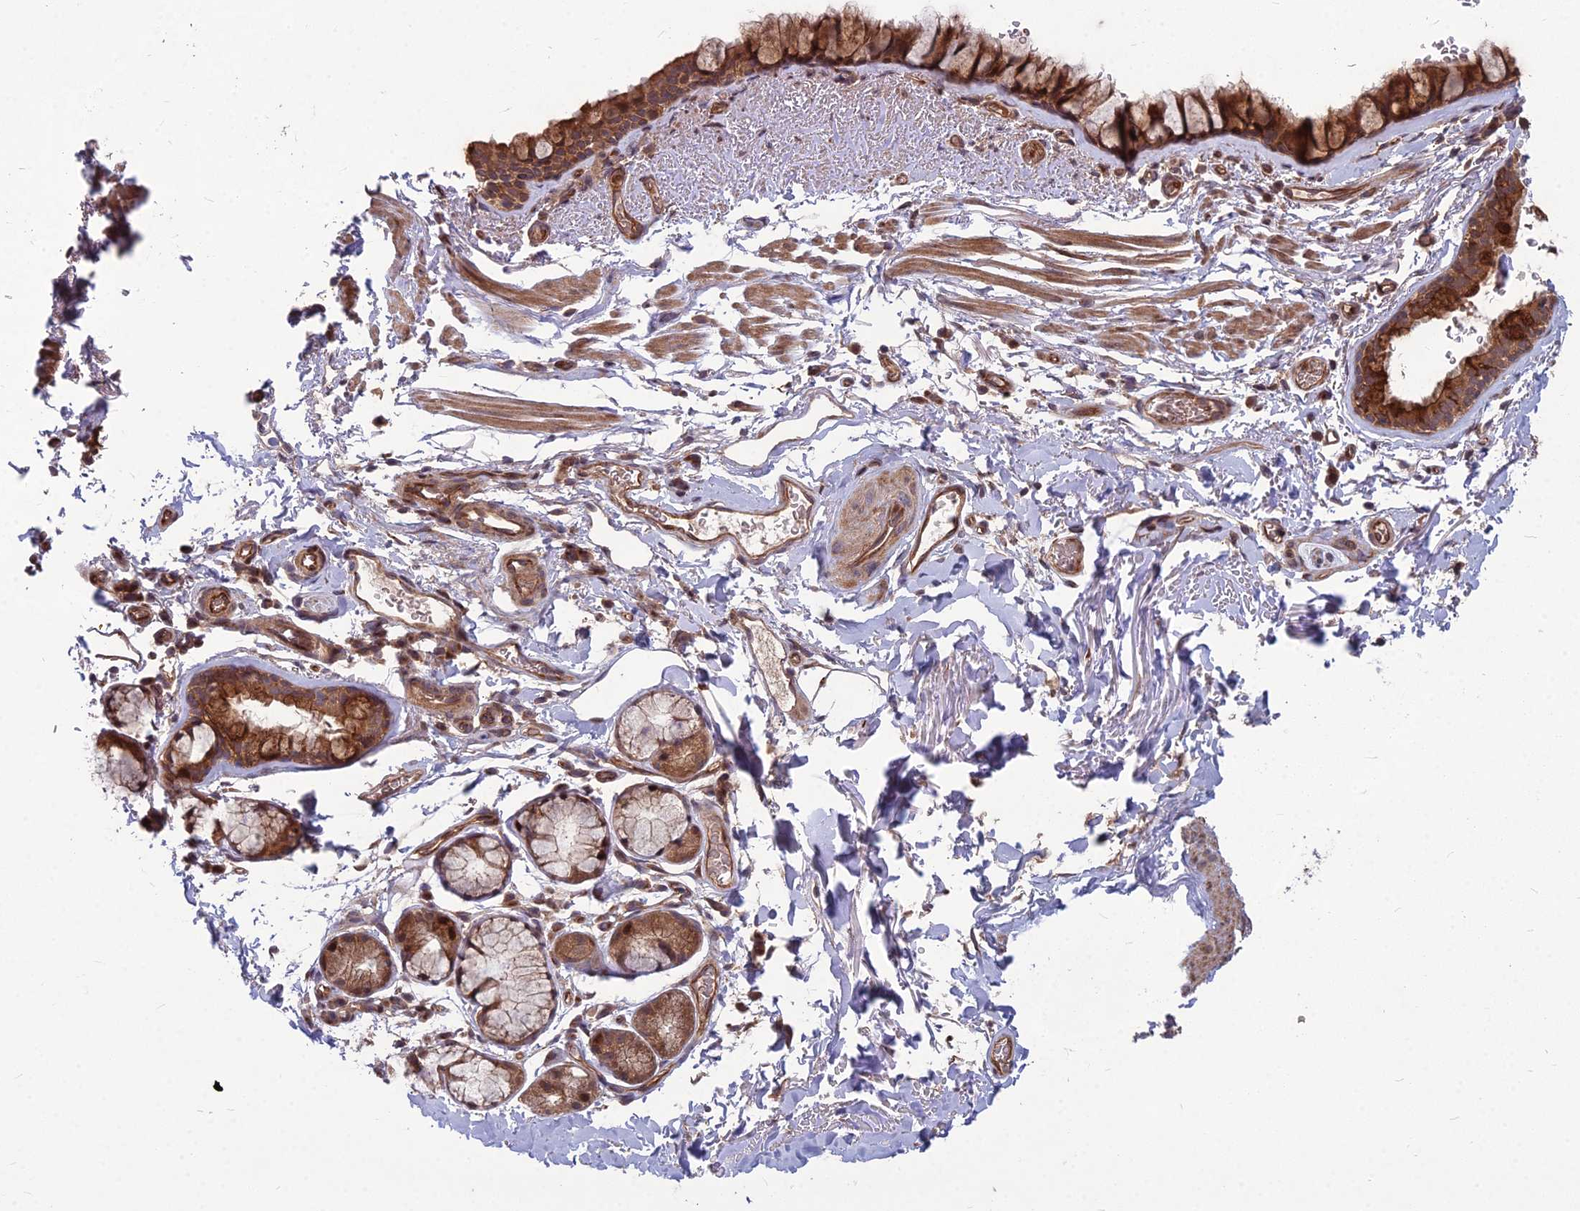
{"staining": {"intensity": "strong", "quantity": ">75%", "location": "cytoplasmic/membranous"}, "tissue": "bronchus", "cell_type": "Respiratory epithelial cells", "image_type": "normal", "snomed": [{"axis": "morphology", "description": "Normal tissue, NOS"}, {"axis": "topography", "description": "Bronchus"}], "caption": "Protein expression by IHC demonstrates strong cytoplasmic/membranous positivity in approximately >75% of respiratory epithelial cells in normal bronchus.", "gene": "MFSD8", "patient": {"sex": "male", "age": 65}}